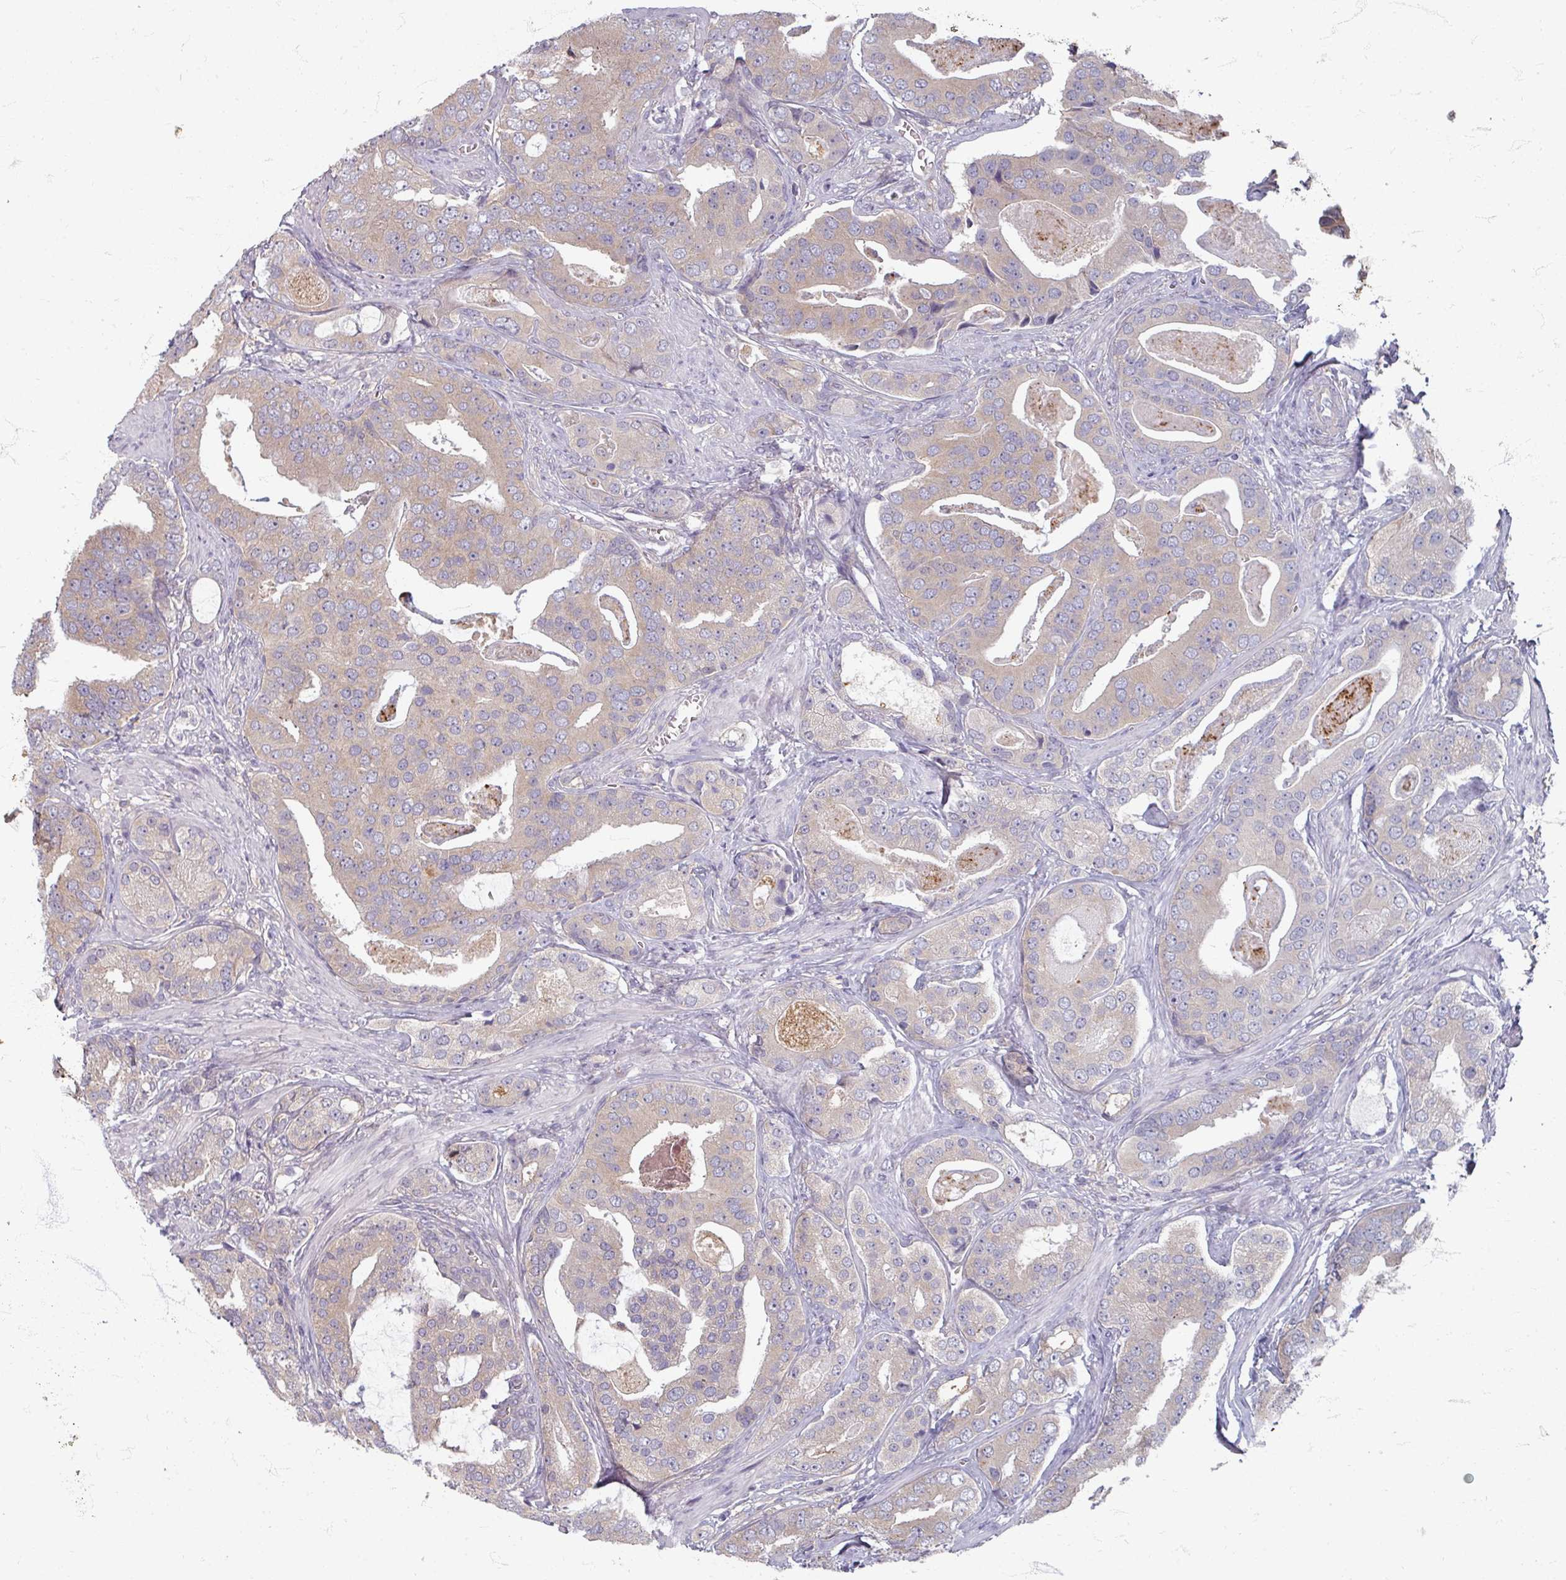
{"staining": {"intensity": "weak", "quantity": "<25%", "location": "cytoplasmic/membranous"}, "tissue": "prostate cancer", "cell_type": "Tumor cells", "image_type": "cancer", "snomed": [{"axis": "morphology", "description": "Adenocarcinoma, High grade"}, {"axis": "topography", "description": "Prostate"}], "caption": "Immunohistochemical staining of high-grade adenocarcinoma (prostate) shows no significant staining in tumor cells. (IHC, brightfield microscopy, high magnification).", "gene": "STAM", "patient": {"sex": "male", "age": 71}}